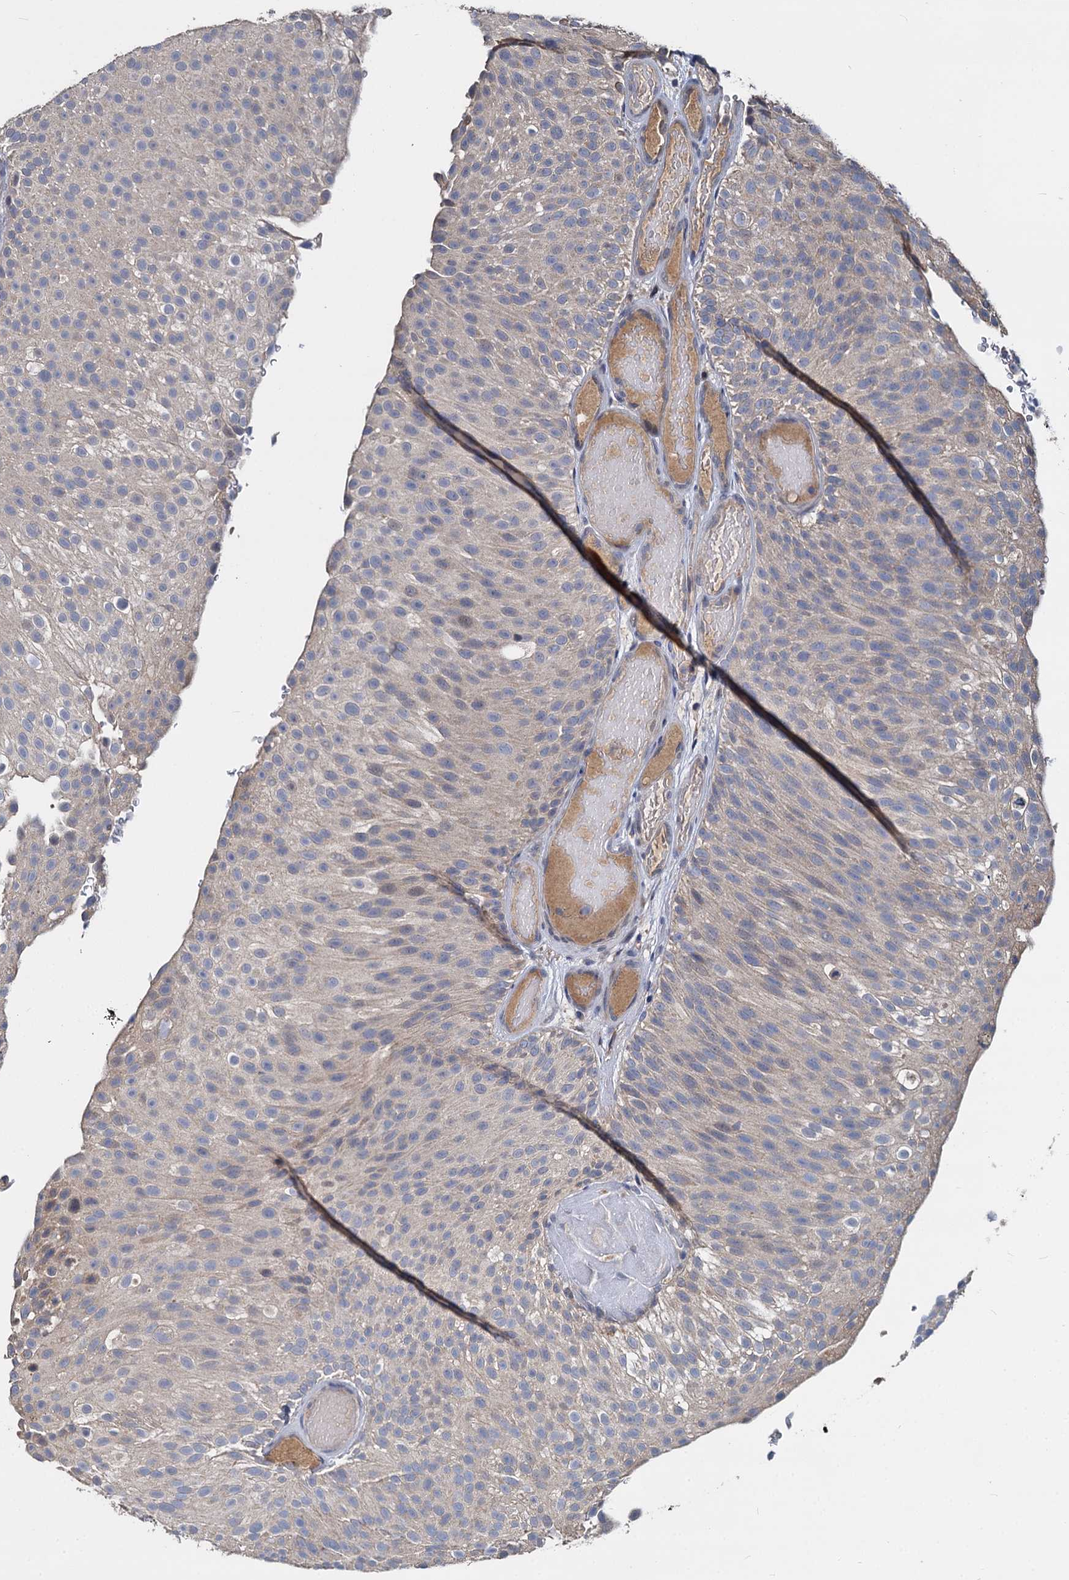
{"staining": {"intensity": "negative", "quantity": "none", "location": "none"}, "tissue": "urothelial cancer", "cell_type": "Tumor cells", "image_type": "cancer", "snomed": [{"axis": "morphology", "description": "Urothelial carcinoma, Low grade"}, {"axis": "topography", "description": "Urinary bladder"}], "caption": "Histopathology image shows no significant protein positivity in tumor cells of urothelial cancer. (Immunohistochemistry, brightfield microscopy, high magnification).", "gene": "CCDC184", "patient": {"sex": "male", "age": 78}}